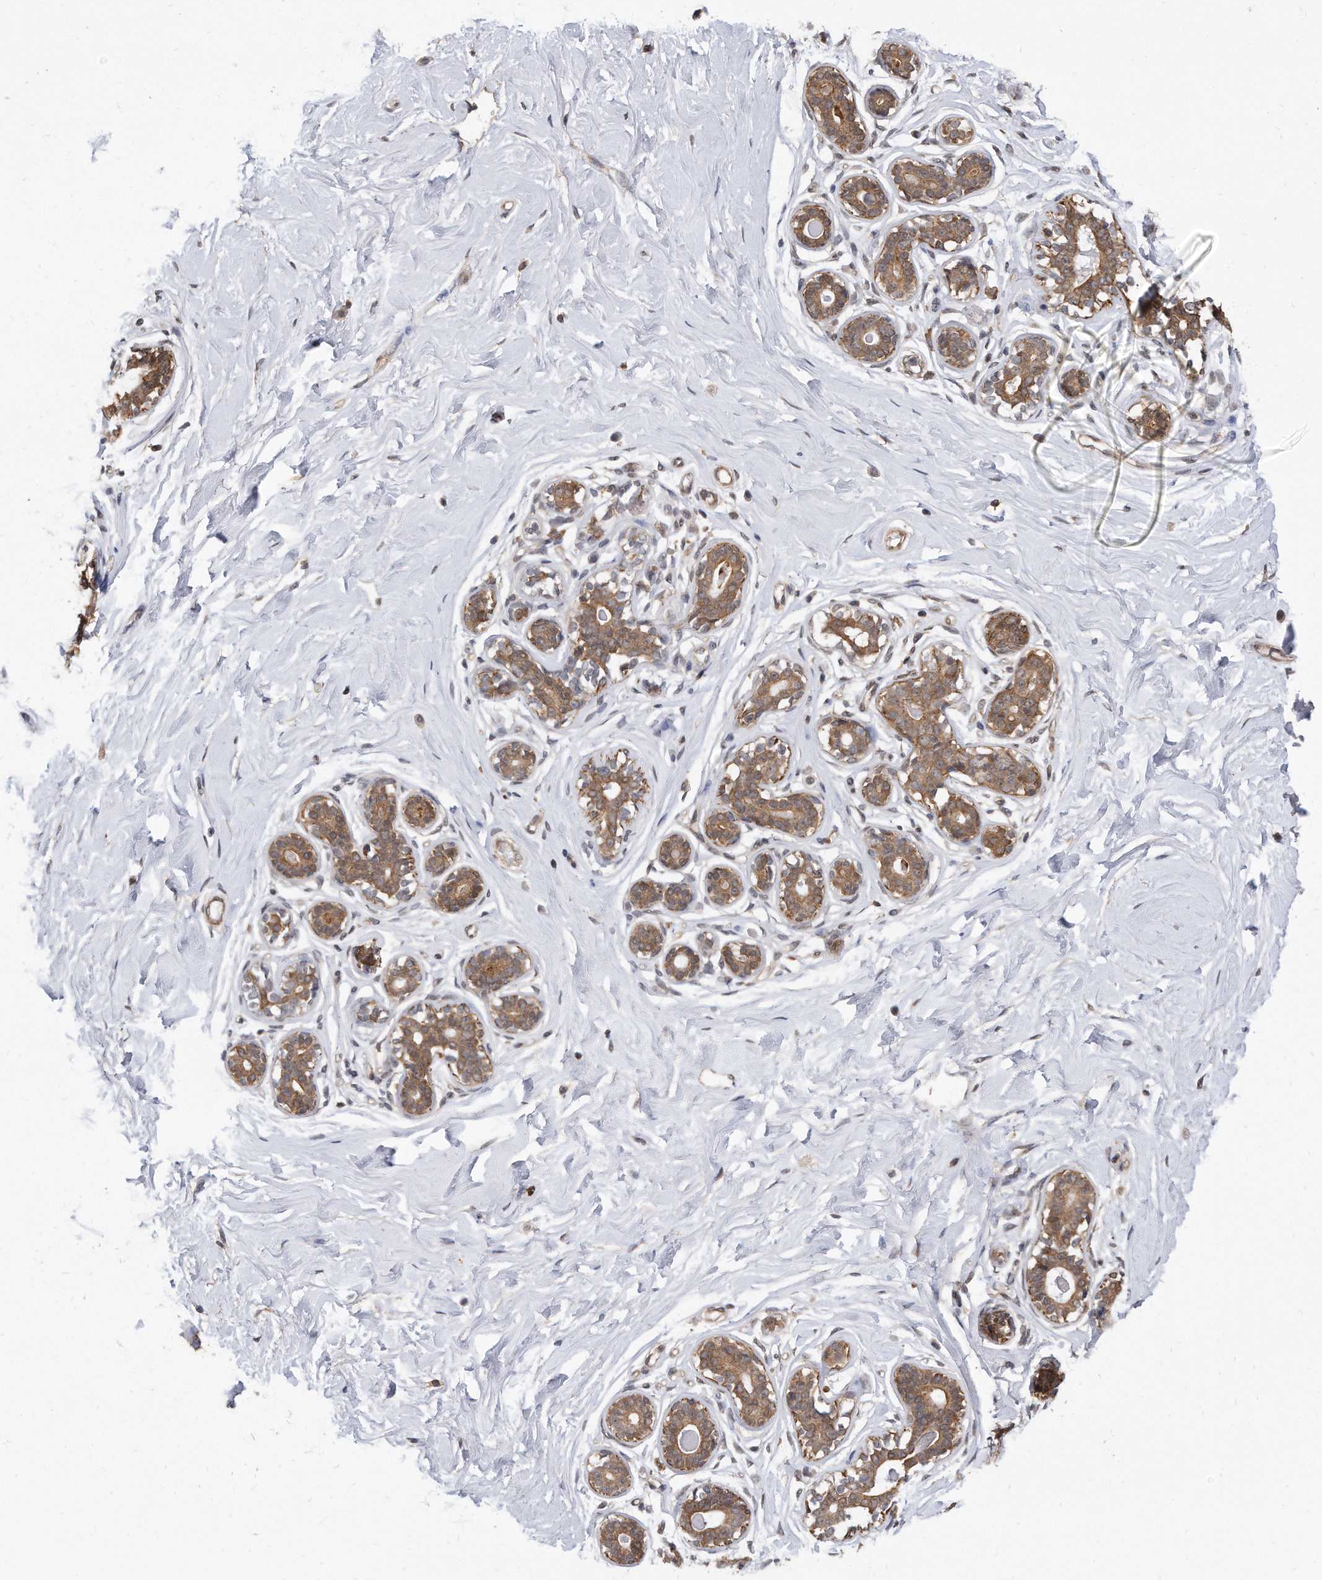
{"staining": {"intensity": "negative", "quantity": "none", "location": "none"}, "tissue": "breast", "cell_type": "Adipocytes", "image_type": "normal", "snomed": [{"axis": "morphology", "description": "Normal tissue, NOS"}, {"axis": "morphology", "description": "Adenoma, NOS"}, {"axis": "topography", "description": "Breast"}], "caption": "High magnification brightfield microscopy of benign breast stained with DAB (brown) and counterstained with hematoxylin (blue): adipocytes show no significant staining.", "gene": "TCP1", "patient": {"sex": "female", "age": 23}}